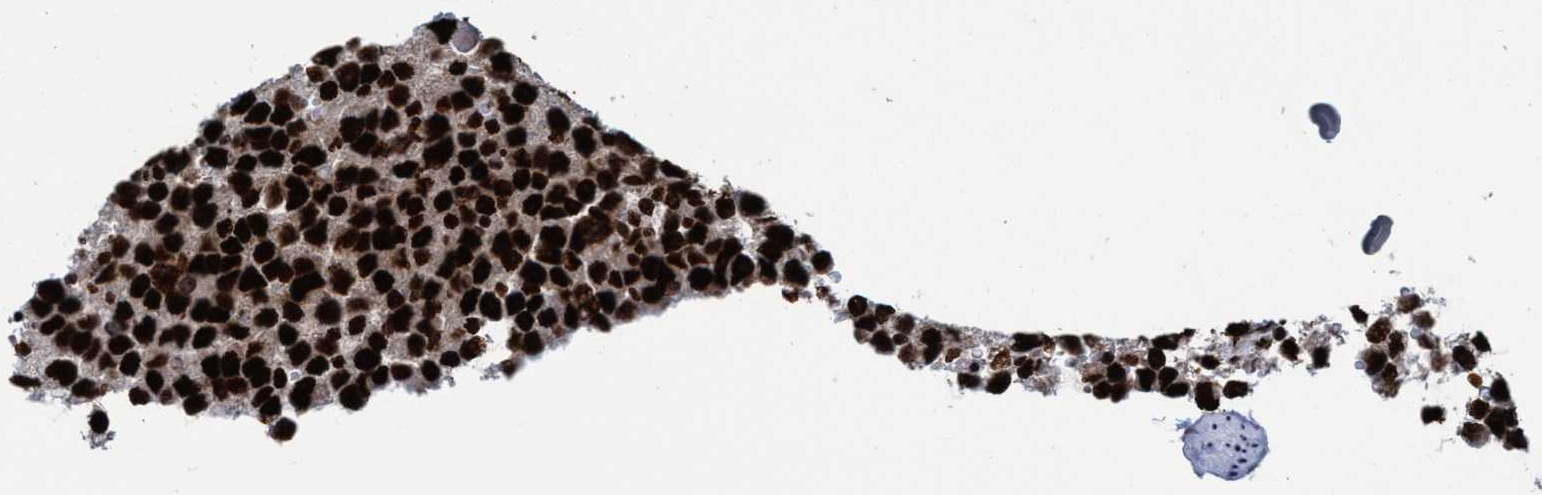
{"staining": {"intensity": "strong", "quantity": ">75%", "location": "nuclear"}, "tissue": "testis cancer", "cell_type": "Tumor cells", "image_type": "cancer", "snomed": [{"axis": "morphology", "description": "Seminoma, NOS"}, {"axis": "topography", "description": "Testis"}], "caption": "Human seminoma (testis) stained for a protein (brown) reveals strong nuclear positive expression in about >75% of tumor cells.", "gene": "TOPBP1", "patient": {"sex": "male", "age": 33}}